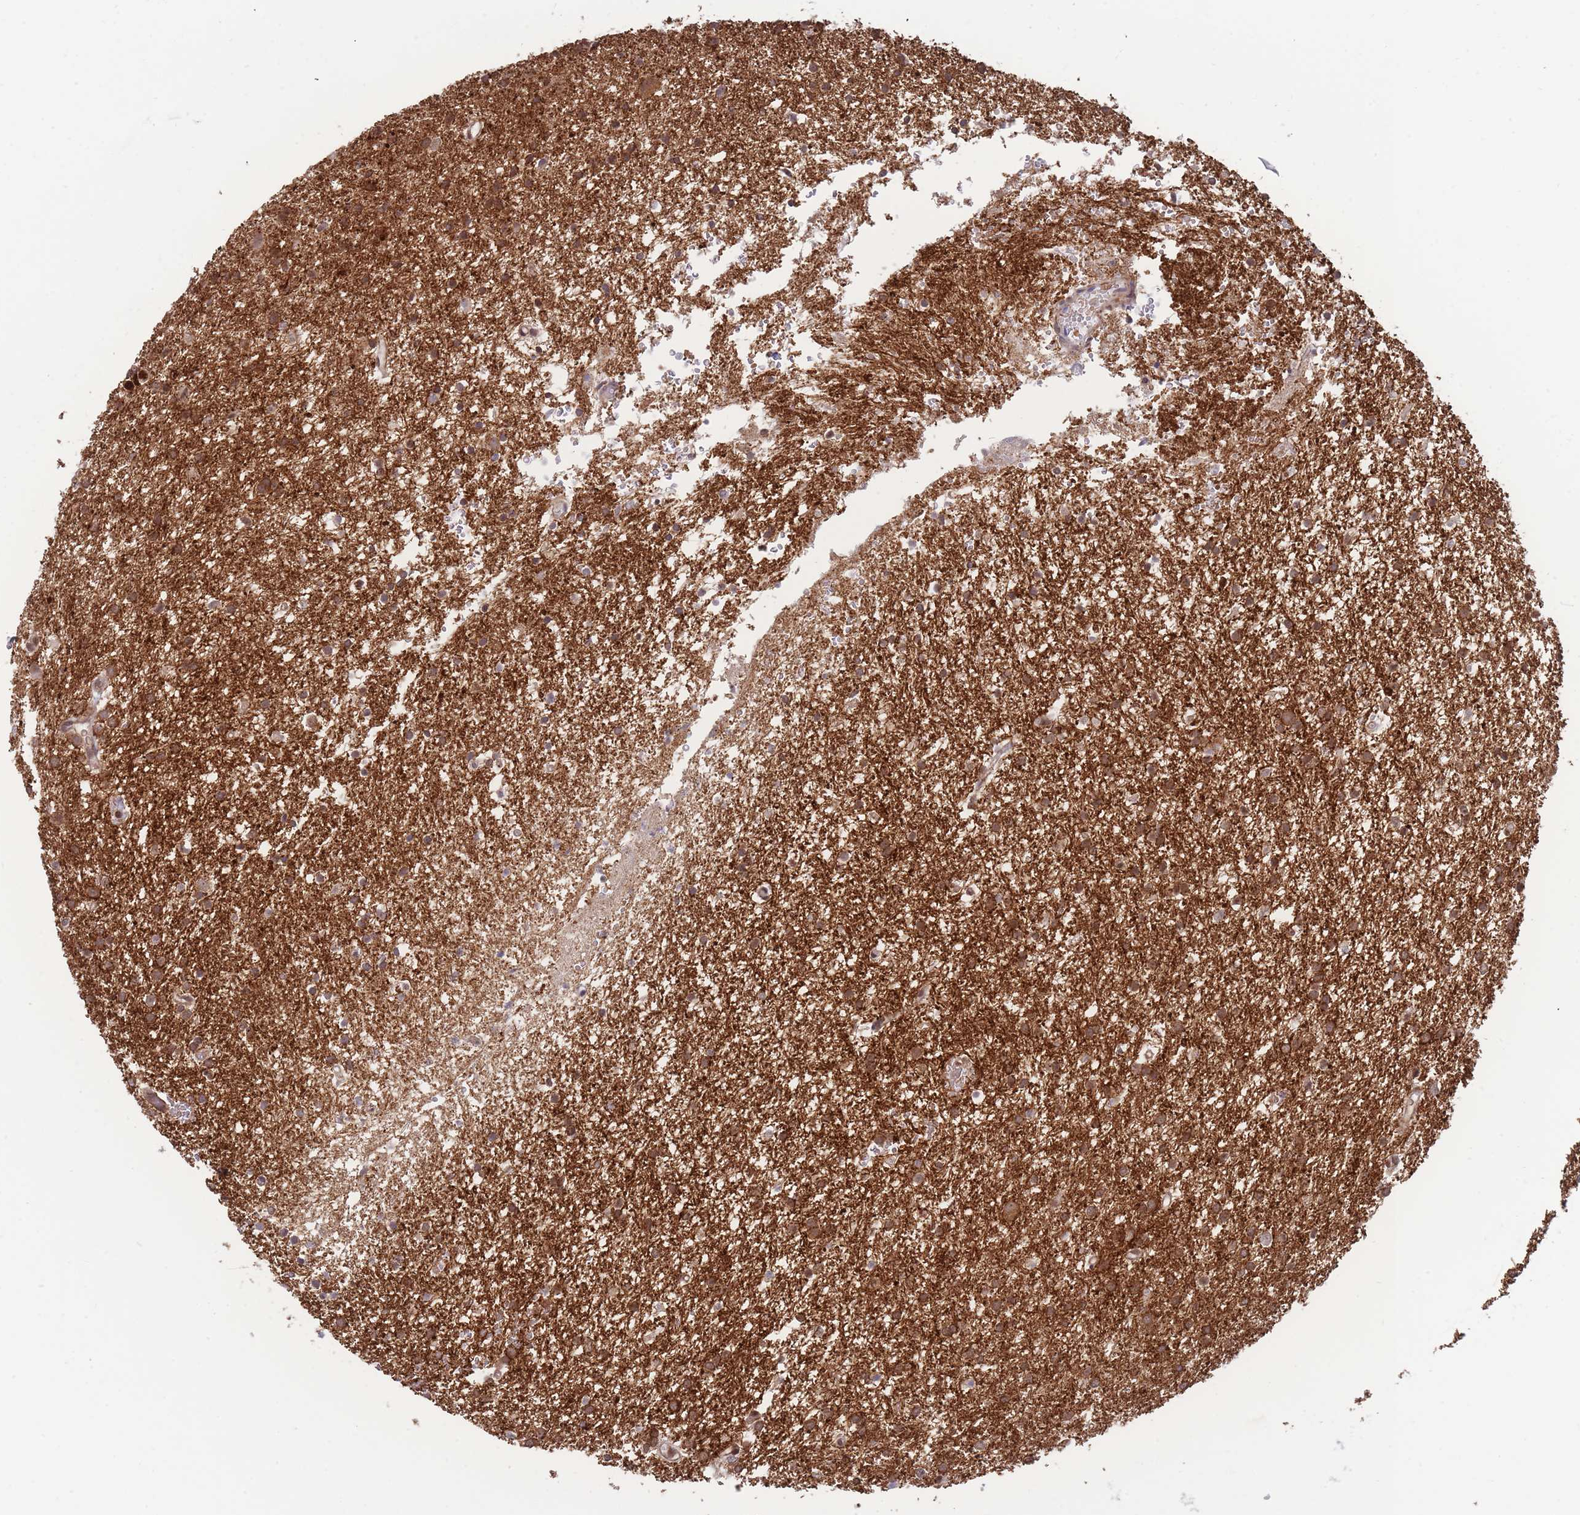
{"staining": {"intensity": "moderate", "quantity": ">75%", "location": "cytoplasmic/membranous"}, "tissue": "glioma", "cell_type": "Tumor cells", "image_type": "cancer", "snomed": [{"axis": "morphology", "description": "Glioma, malignant, High grade"}, {"axis": "topography", "description": "Brain"}], "caption": "High-grade glioma (malignant) tissue exhibits moderate cytoplasmic/membranous expression in about >75% of tumor cells", "gene": "BOD1L1", "patient": {"sex": "female", "age": 50}}